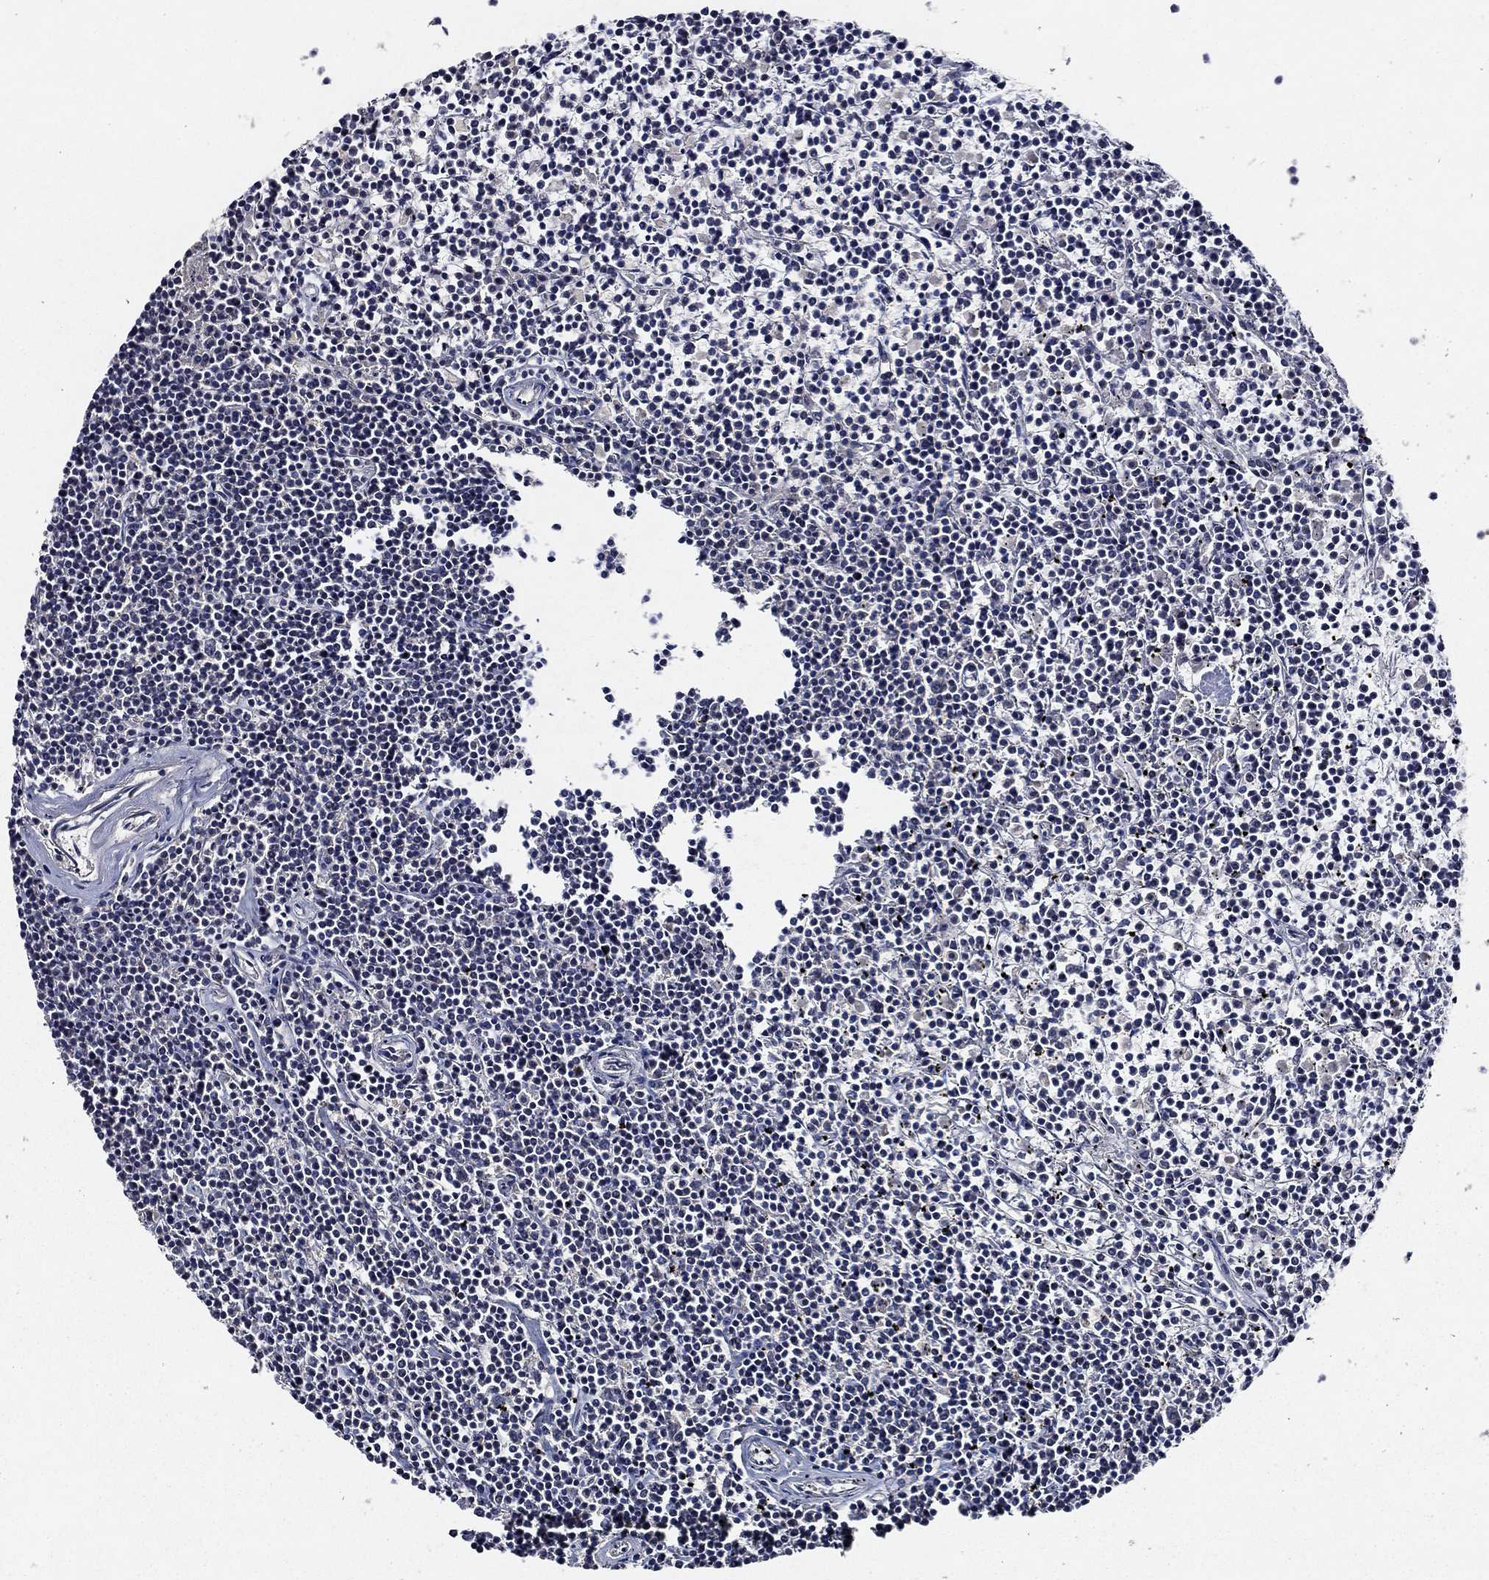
{"staining": {"intensity": "negative", "quantity": "none", "location": "none"}, "tissue": "lymphoma", "cell_type": "Tumor cells", "image_type": "cancer", "snomed": [{"axis": "morphology", "description": "Malignant lymphoma, non-Hodgkin's type, Low grade"}, {"axis": "topography", "description": "Spleen"}], "caption": "This is an IHC histopathology image of low-grade malignant lymphoma, non-Hodgkin's type. There is no expression in tumor cells.", "gene": "ESR2", "patient": {"sex": "female", "age": 19}}